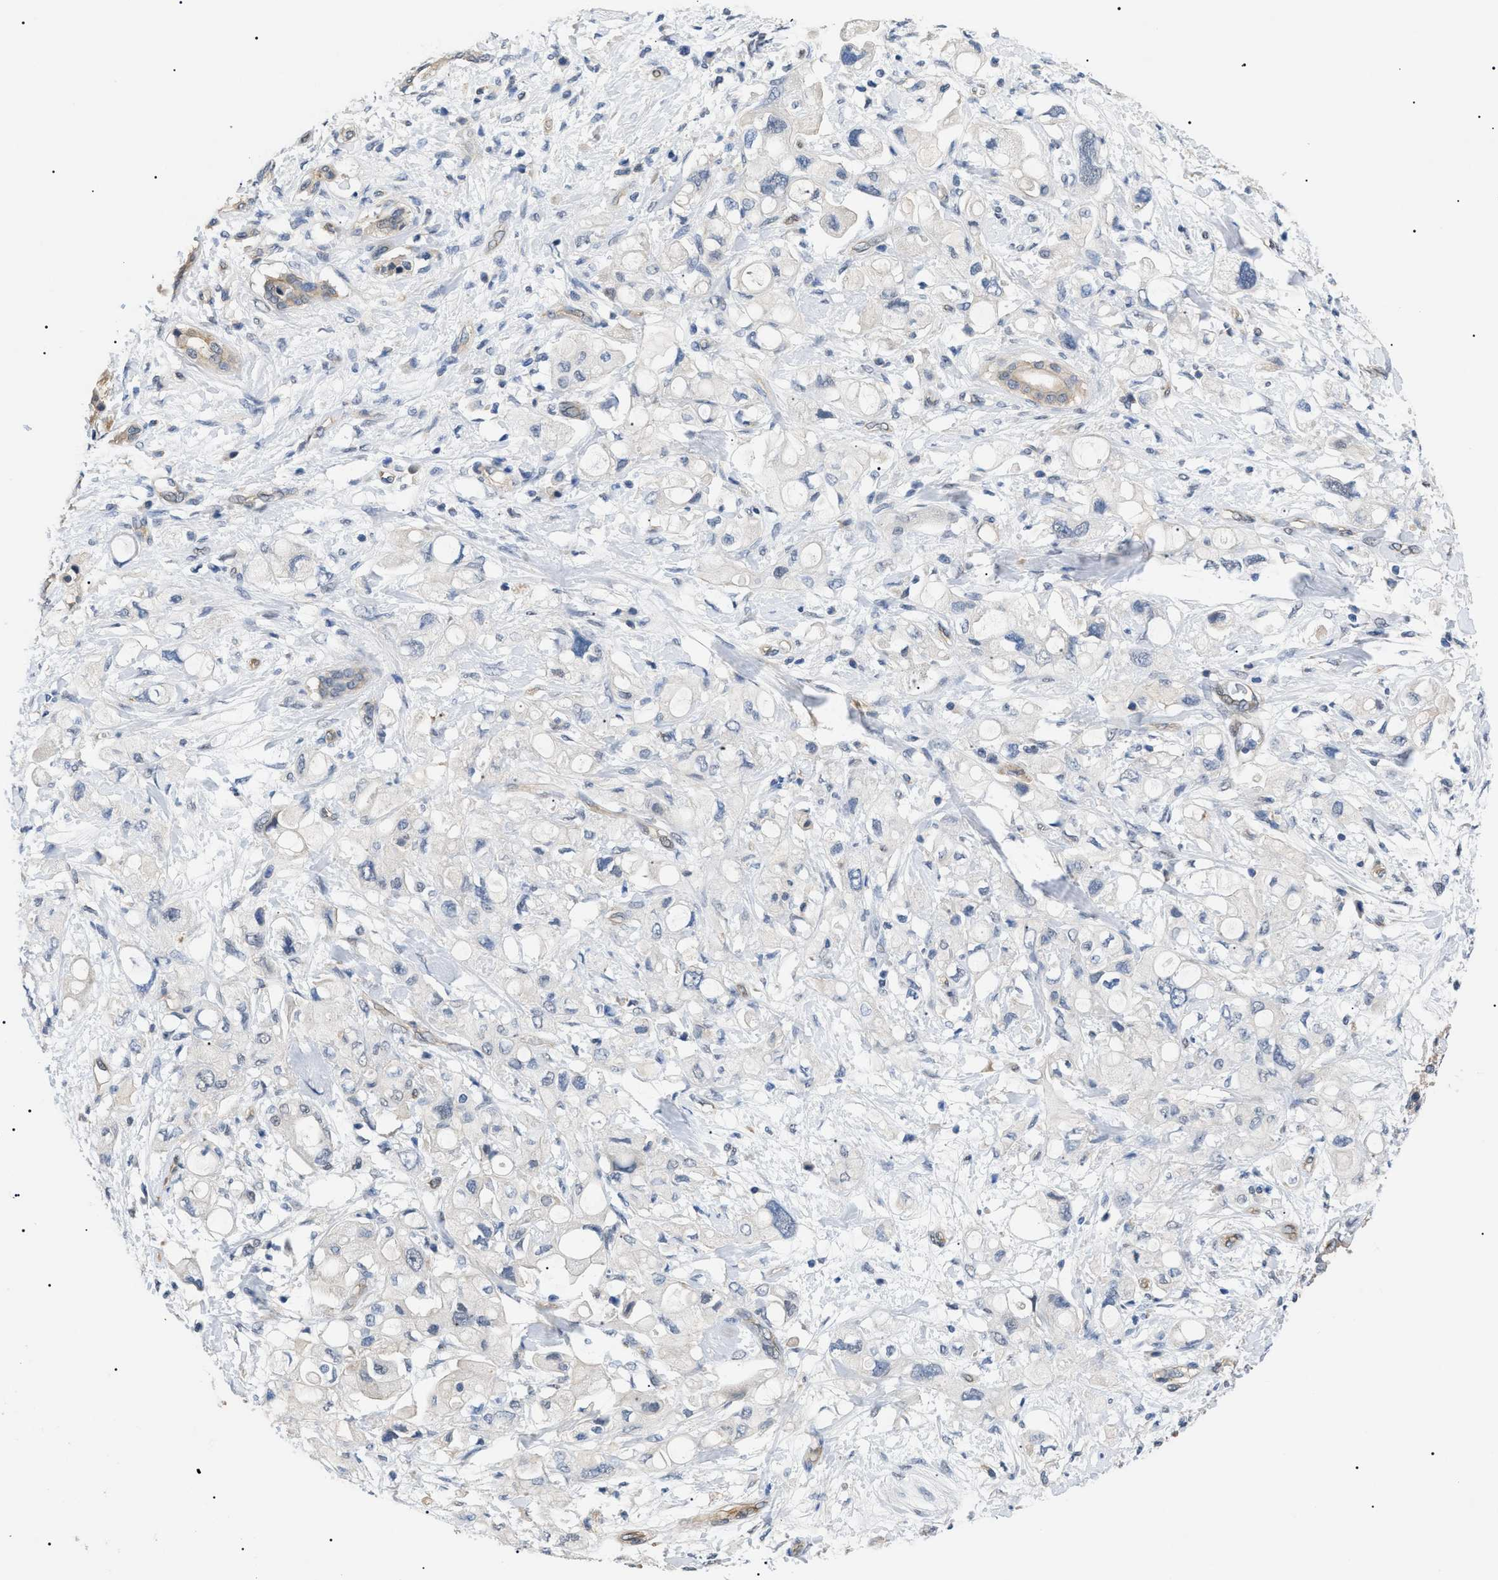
{"staining": {"intensity": "negative", "quantity": "none", "location": "none"}, "tissue": "pancreatic cancer", "cell_type": "Tumor cells", "image_type": "cancer", "snomed": [{"axis": "morphology", "description": "Adenocarcinoma, NOS"}, {"axis": "topography", "description": "Pancreas"}], "caption": "Micrograph shows no significant protein positivity in tumor cells of pancreatic cancer.", "gene": "CRCP", "patient": {"sex": "female", "age": 56}}